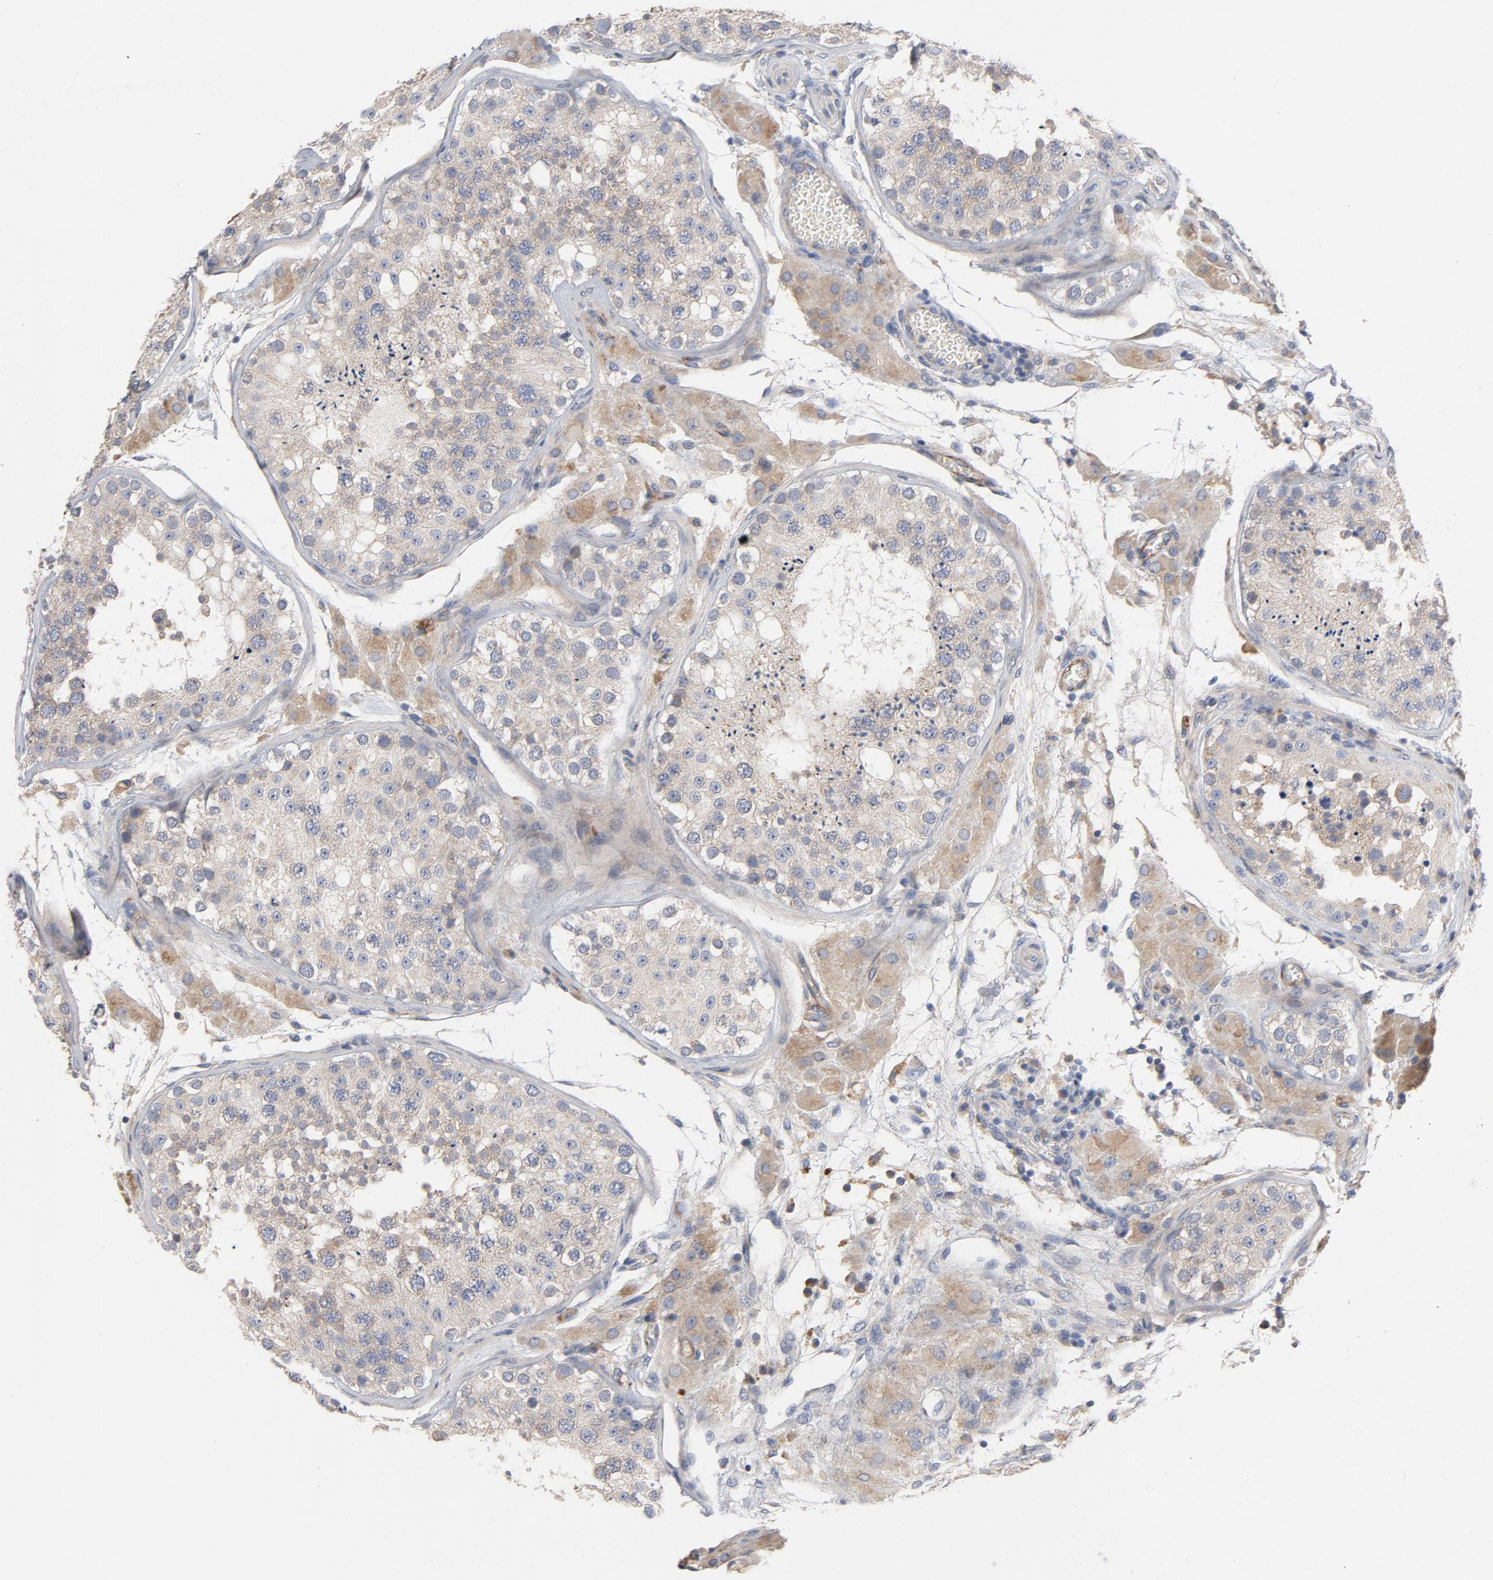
{"staining": {"intensity": "weak", "quantity": ">75%", "location": "cytoplasmic/membranous"}, "tissue": "testis", "cell_type": "Cells in seminiferous ducts", "image_type": "normal", "snomed": [{"axis": "morphology", "description": "Normal tissue, NOS"}, {"axis": "topography", "description": "Testis"}], "caption": "A micrograph showing weak cytoplasmic/membranous expression in about >75% of cells in seminiferous ducts in normal testis, as visualized by brown immunohistochemical staining.", "gene": "CCDC134", "patient": {"sex": "male", "age": 26}}